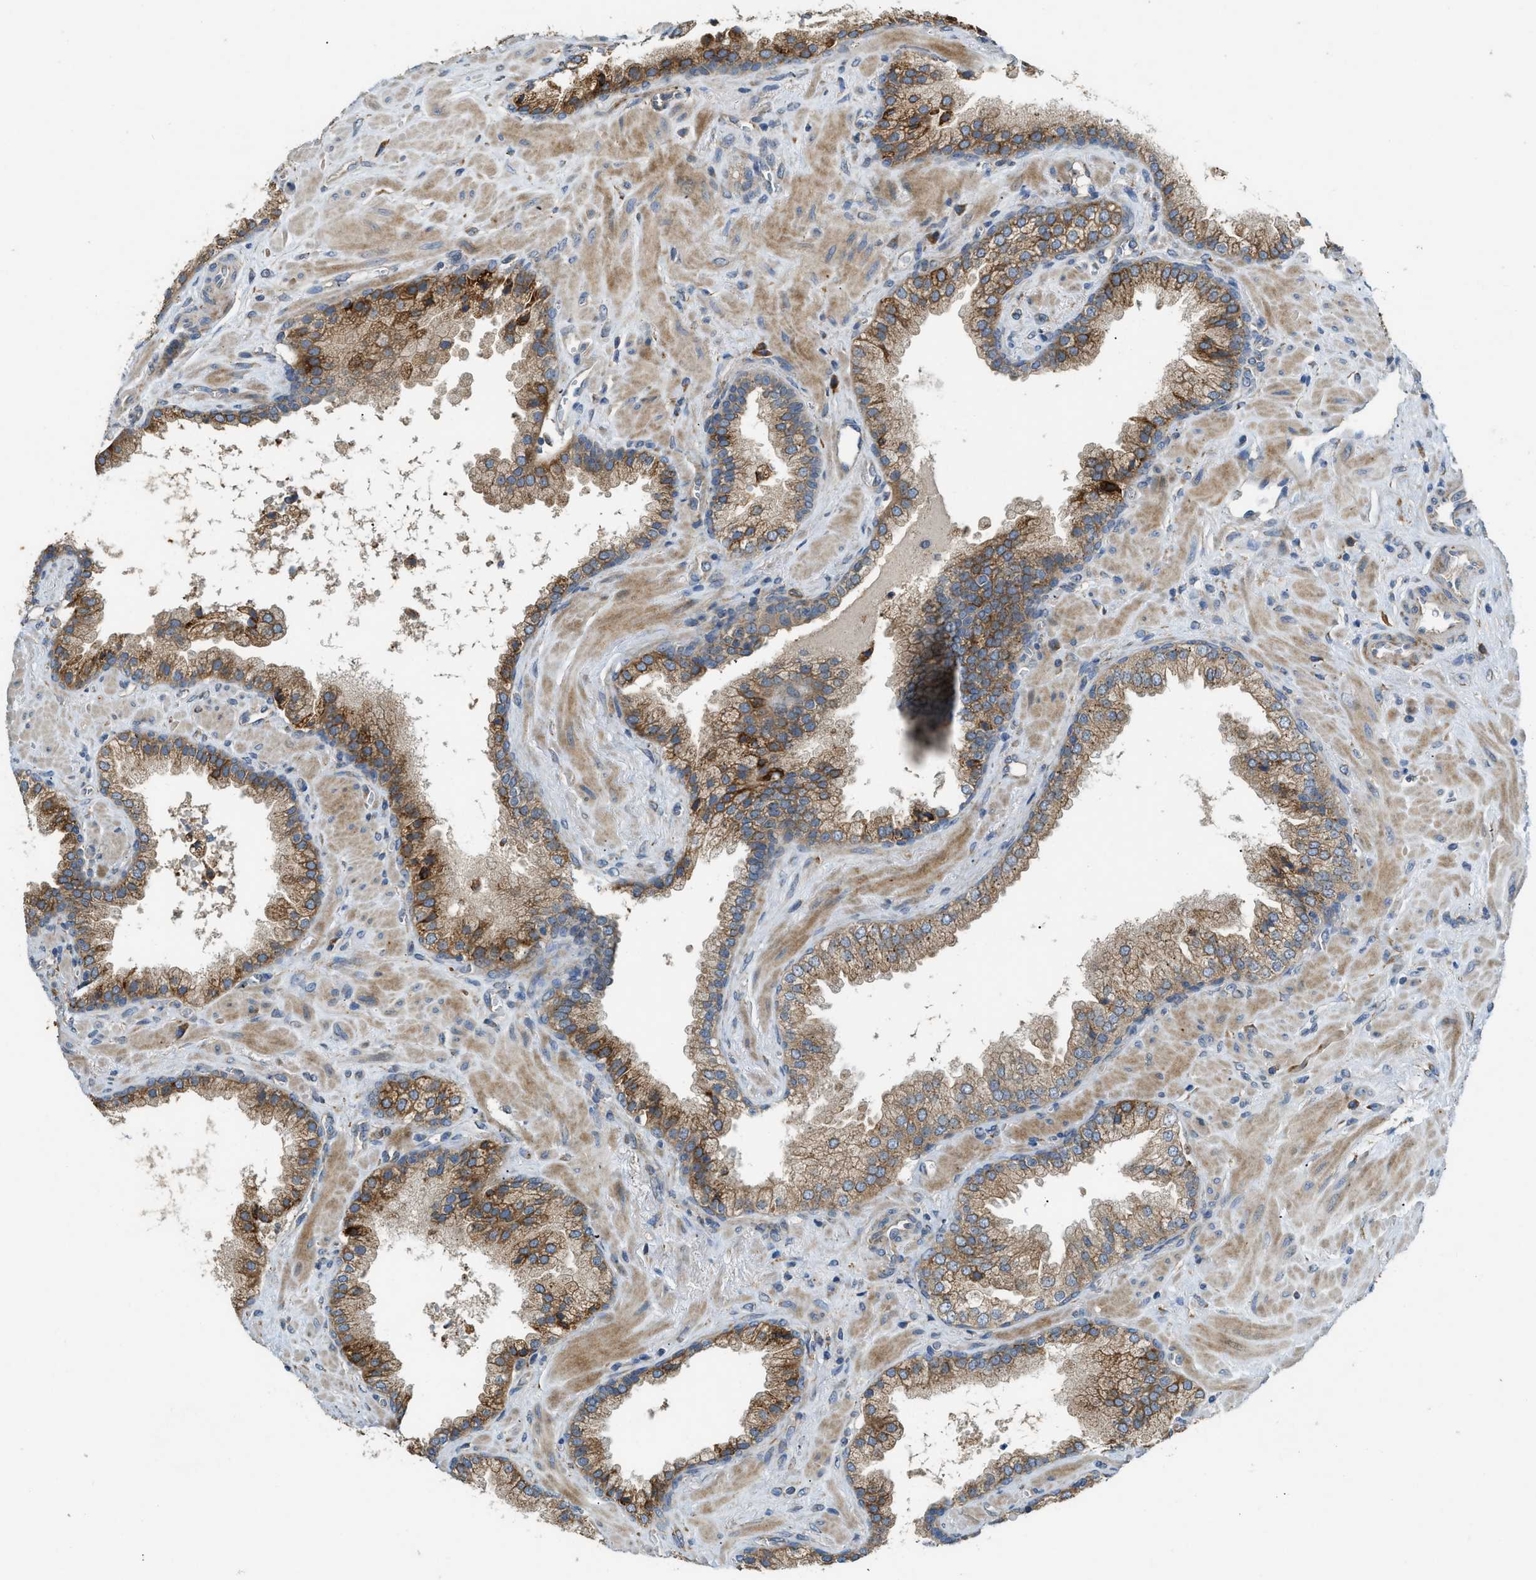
{"staining": {"intensity": "moderate", "quantity": ">75%", "location": "cytoplasmic/membranous"}, "tissue": "prostate cancer", "cell_type": "Tumor cells", "image_type": "cancer", "snomed": [{"axis": "morphology", "description": "Adenocarcinoma, Low grade"}, {"axis": "topography", "description": "Prostate"}], "caption": "Immunohistochemistry staining of prostate cancer, which shows medium levels of moderate cytoplasmic/membranous staining in about >75% of tumor cells indicating moderate cytoplasmic/membranous protein staining. The staining was performed using DAB (3,3'-diaminobenzidine) (brown) for protein detection and nuclei were counterstained in hematoxylin (blue).", "gene": "TMEM68", "patient": {"sex": "male", "age": 71}}